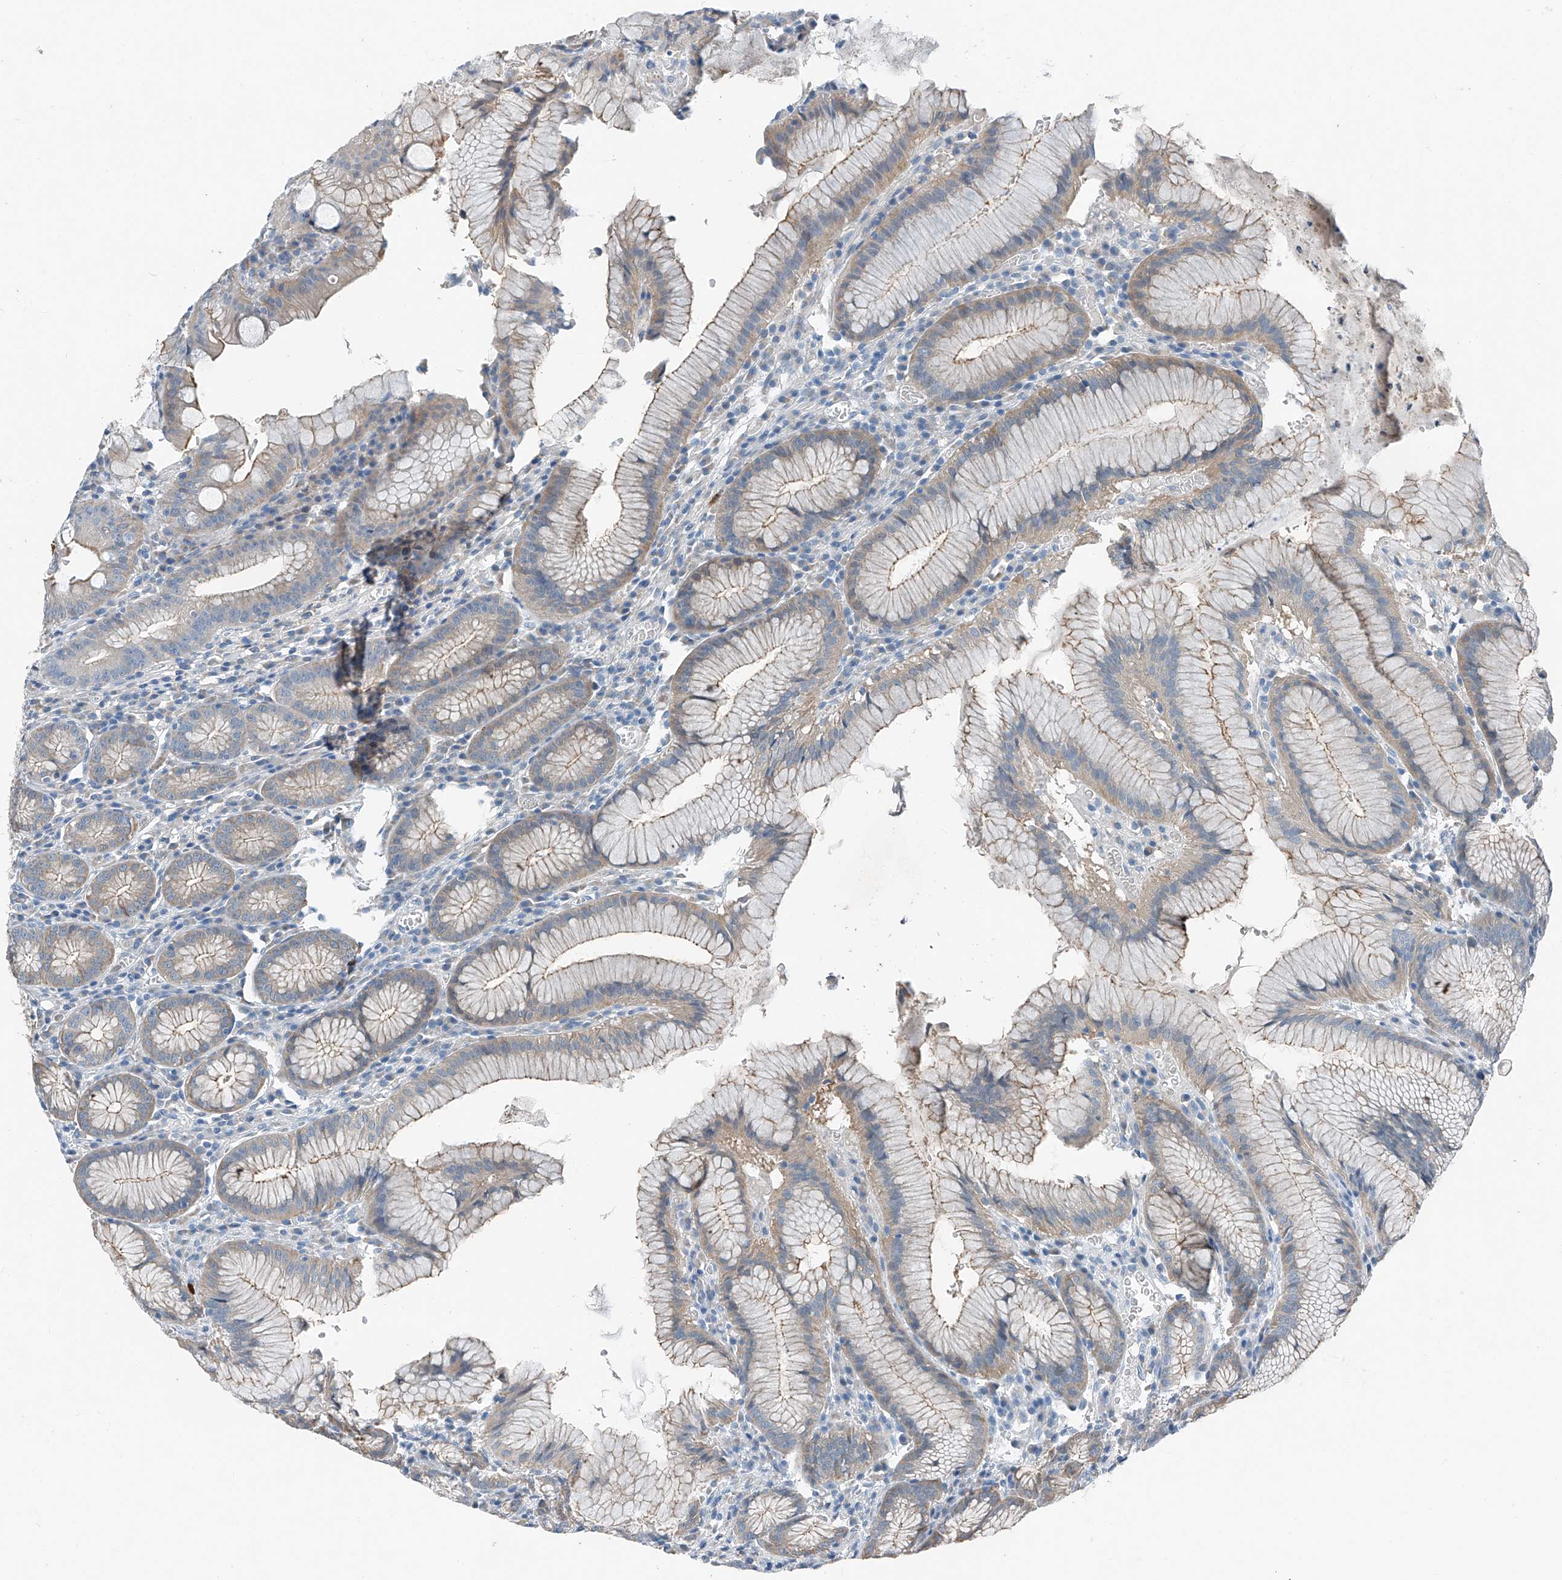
{"staining": {"intensity": "weak", "quantity": "<25%", "location": "cytoplasmic/membranous"}, "tissue": "stomach", "cell_type": "Glandular cells", "image_type": "normal", "snomed": [{"axis": "morphology", "description": "Normal tissue, NOS"}, {"axis": "topography", "description": "Stomach"}], "caption": "This is an immunohistochemistry micrograph of benign human stomach. There is no expression in glandular cells.", "gene": "MDGA1", "patient": {"sex": "male", "age": 55}}